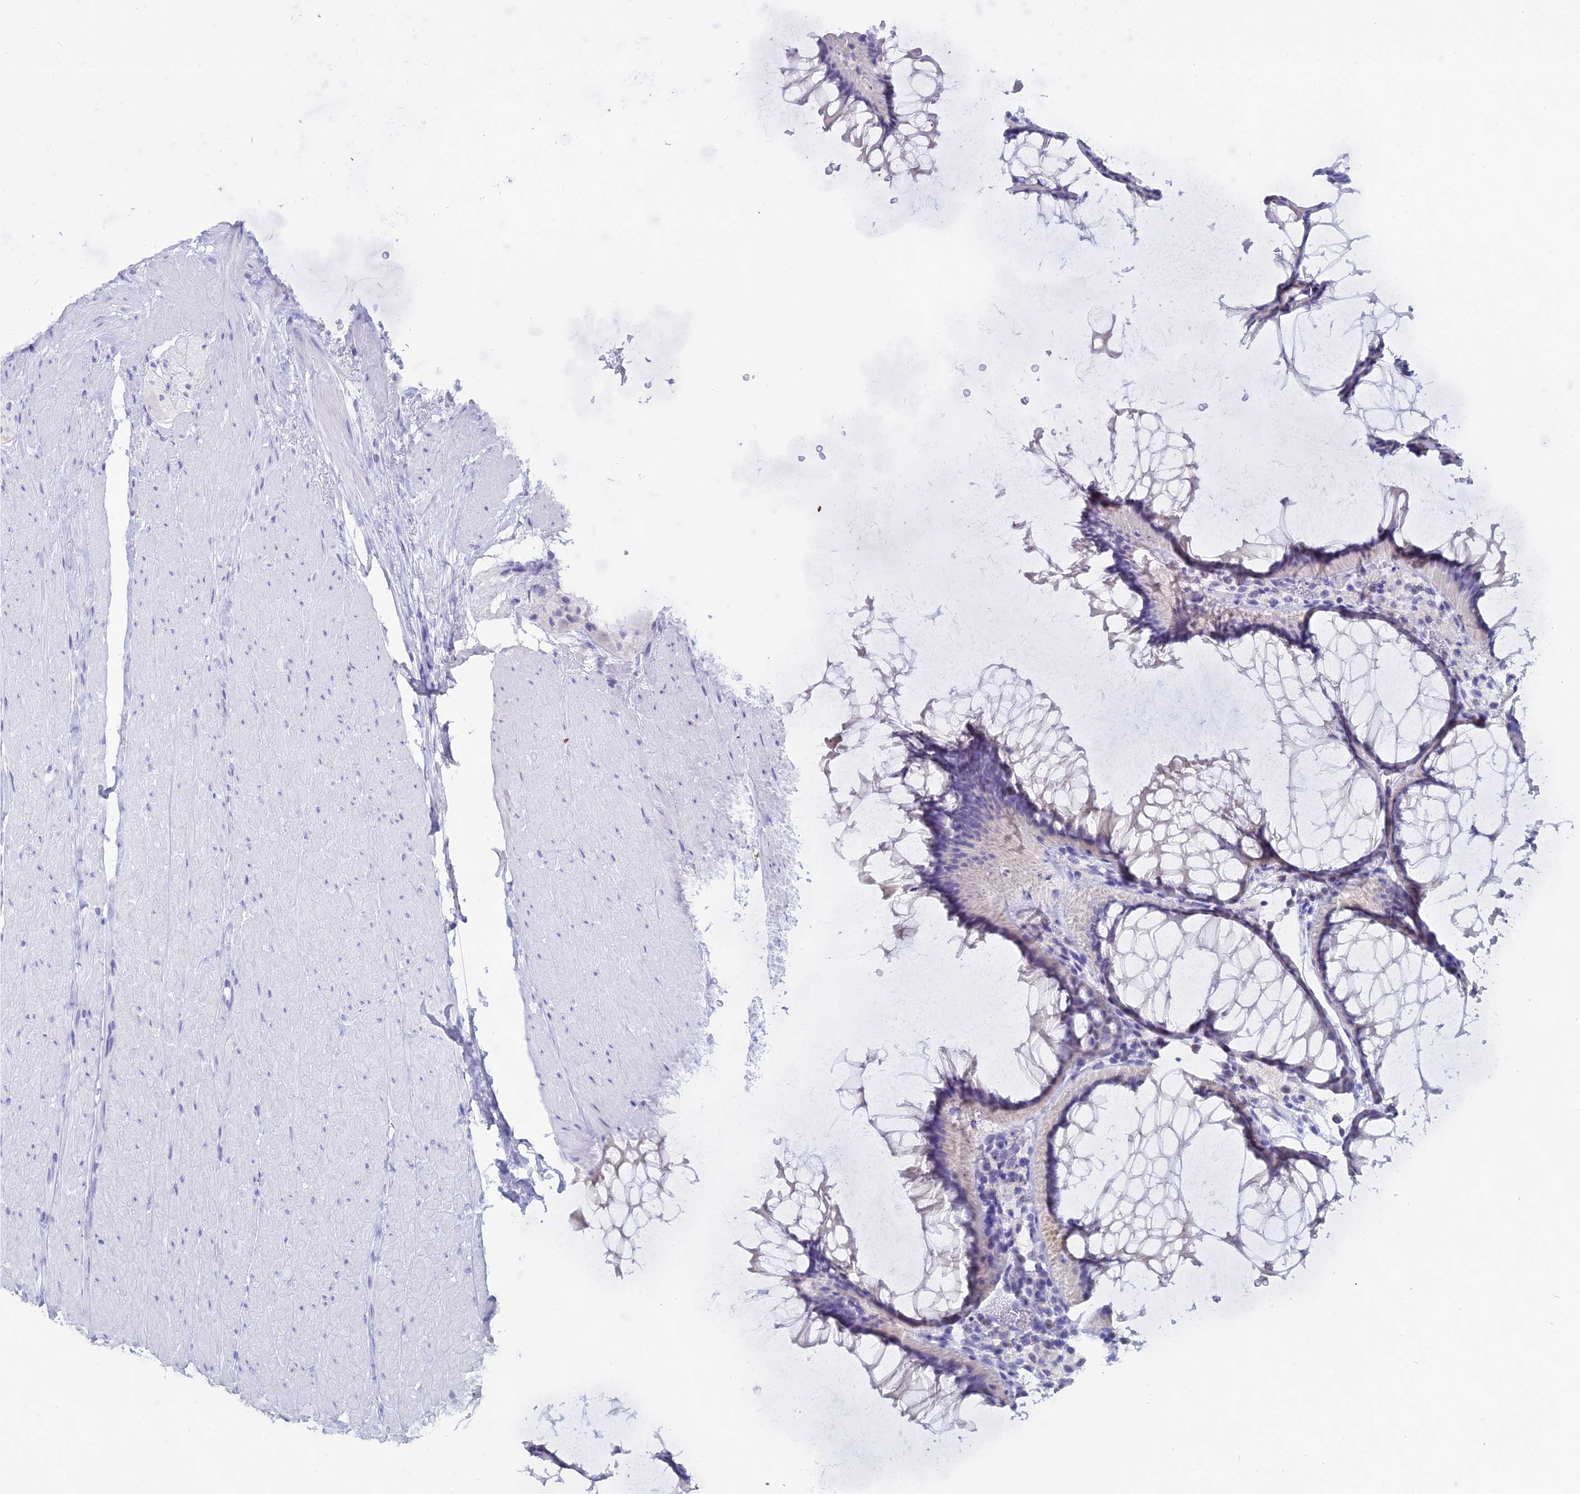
{"staining": {"intensity": "negative", "quantity": "none", "location": "none"}, "tissue": "colon", "cell_type": "Endothelial cells", "image_type": "normal", "snomed": [{"axis": "morphology", "description": "Normal tissue, NOS"}, {"axis": "topography", "description": "Colon"}], "caption": "Immunohistochemistry (IHC) histopathology image of normal human colon stained for a protein (brown), which exhibits no expression in endothelial cells. Nuclei are stained in blue.", "gene": "CGB1", "patient": {"sex": "female", "age": 82}}